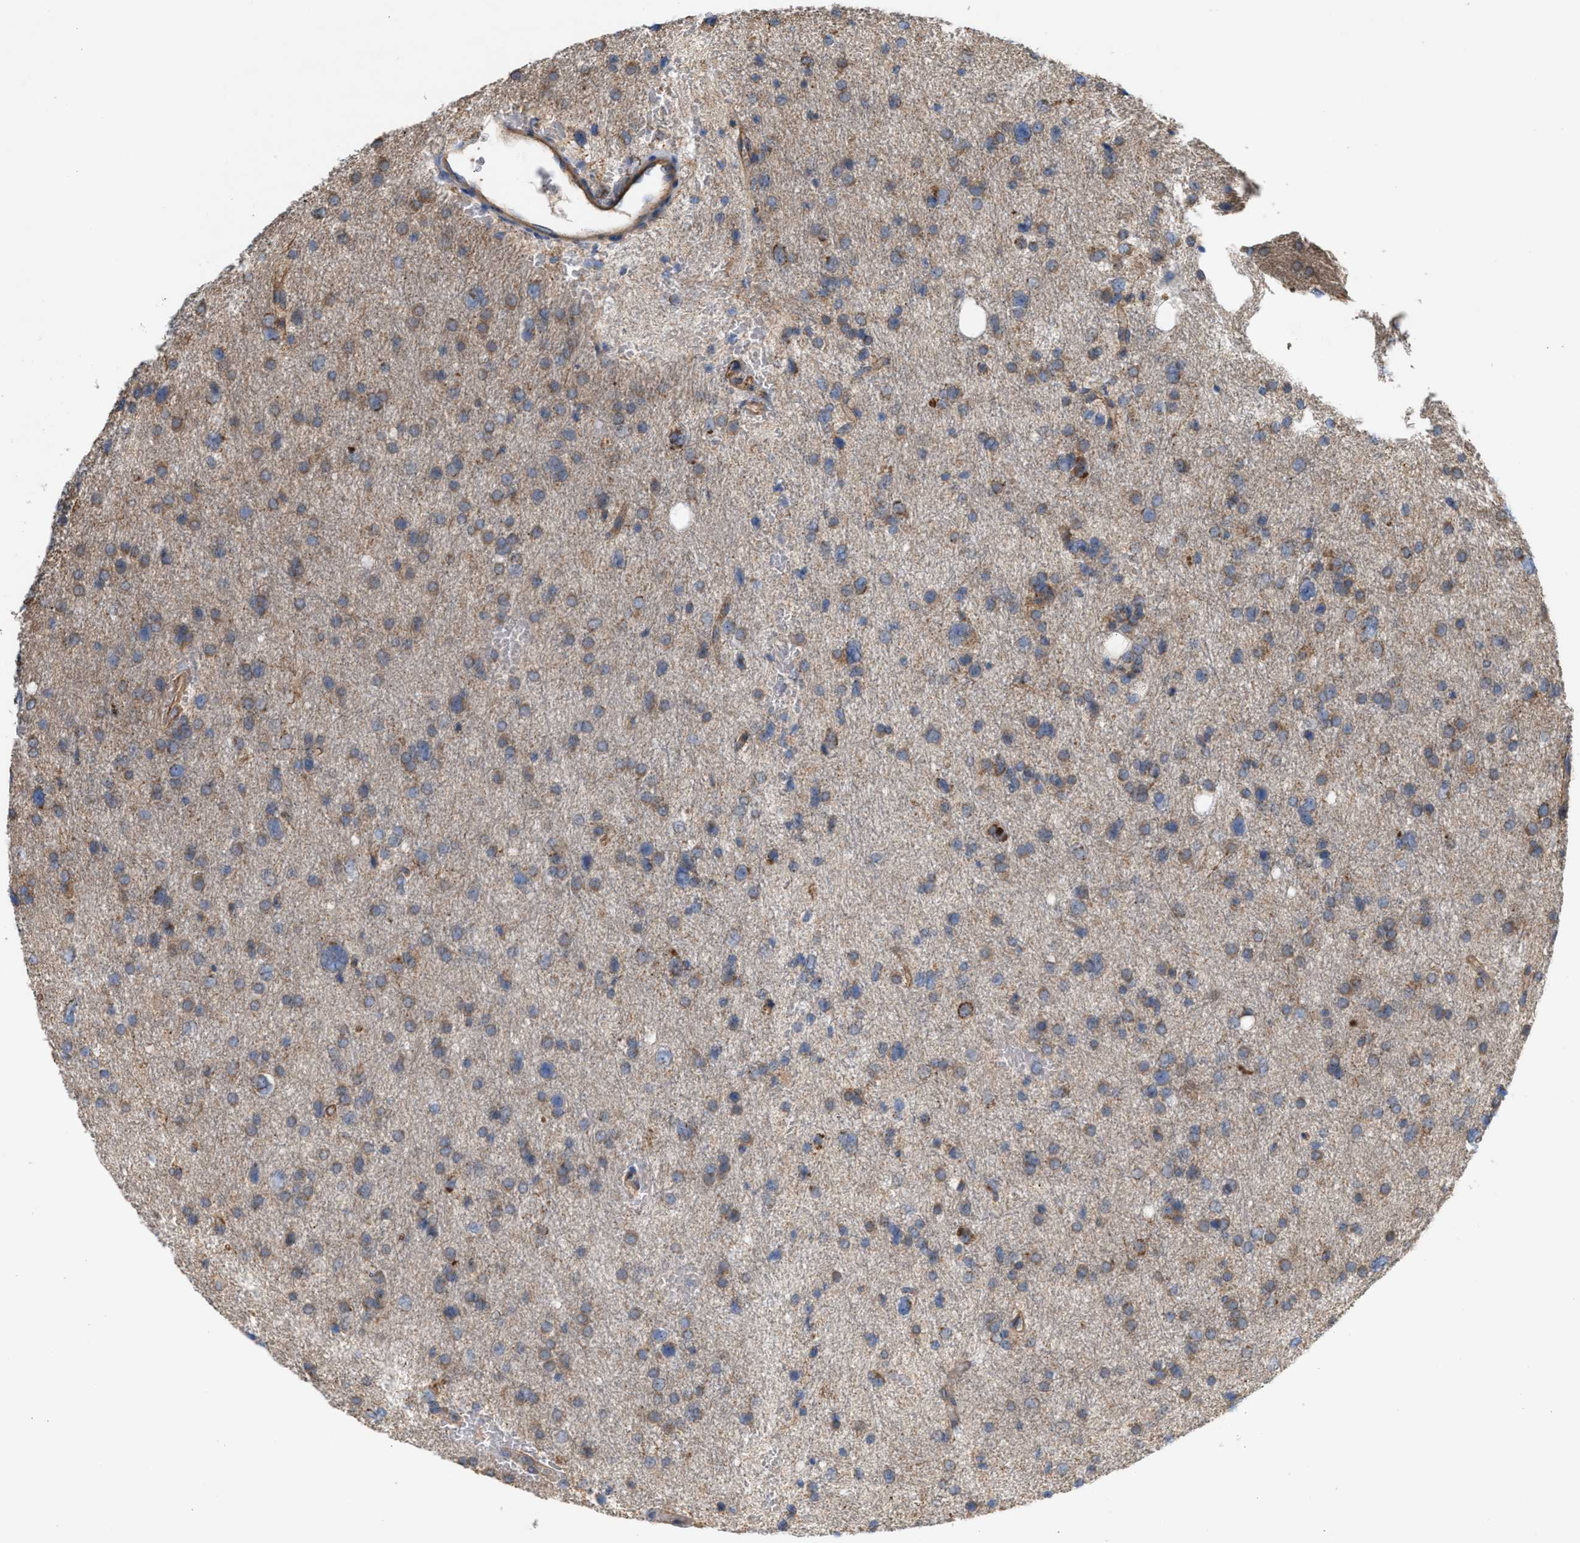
{"staining": {"intensity": "weak", "quantity": ">75%", "location": "cytoplasmic/membranous"}, "tissue": "glioma", "cell_type": "Tumor cells", "image_type": "cancer", "snomed": [{"axis": "morphology", "description": "Glioma, malignant, Low grade"}, {"axis": "topography", "description": "Brain"}], "caption": "High-power microscopy captured an IHC histopathology image of malignant glioma (low-grade), revealing weak cytoplasmic/membranous positivity in approximately >75% of tumor cells. (Brightfield microscopy of DAB IHC at high magnification).", "gene": "OXSM", "patient": {"sex": "female", "age": 37}}